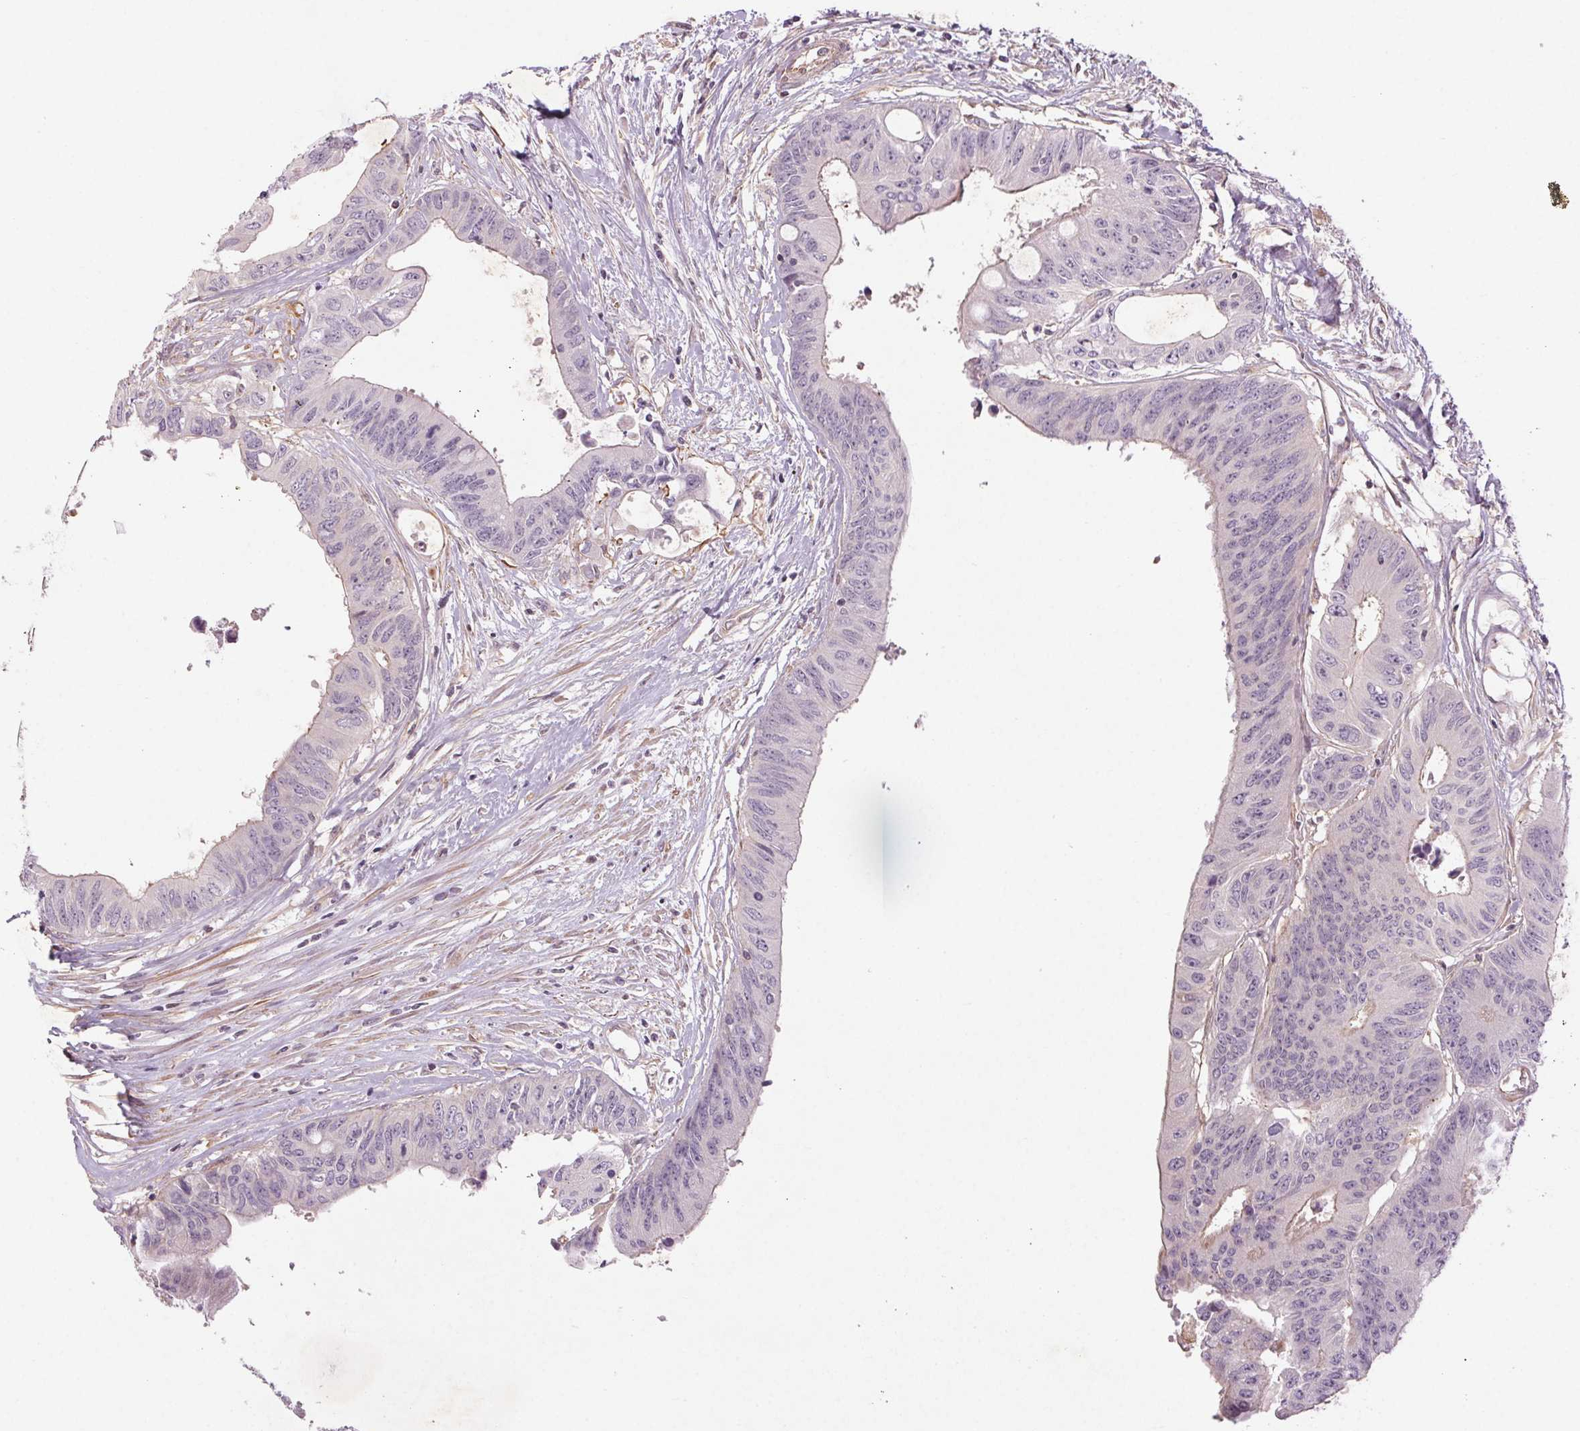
{"staining": {"intensity": "negative", "quantity": "none", "location": "none"}, "tissue": "colorectal cancer", "cell_type": "Tumor cells", "image_type": "cancer", "snomed": [{"axis": "morphology", "description": "Adenocarcinoma, NOS"}, {"axis": "topography", "description": "Rectum"}], "caption": "A histopathology image of human colorectal cancer (adenocarcinoma) is negative for staining in tumor cells.", "gene": "CCSER1", "patient": {"sex": "male", "age": 59}}